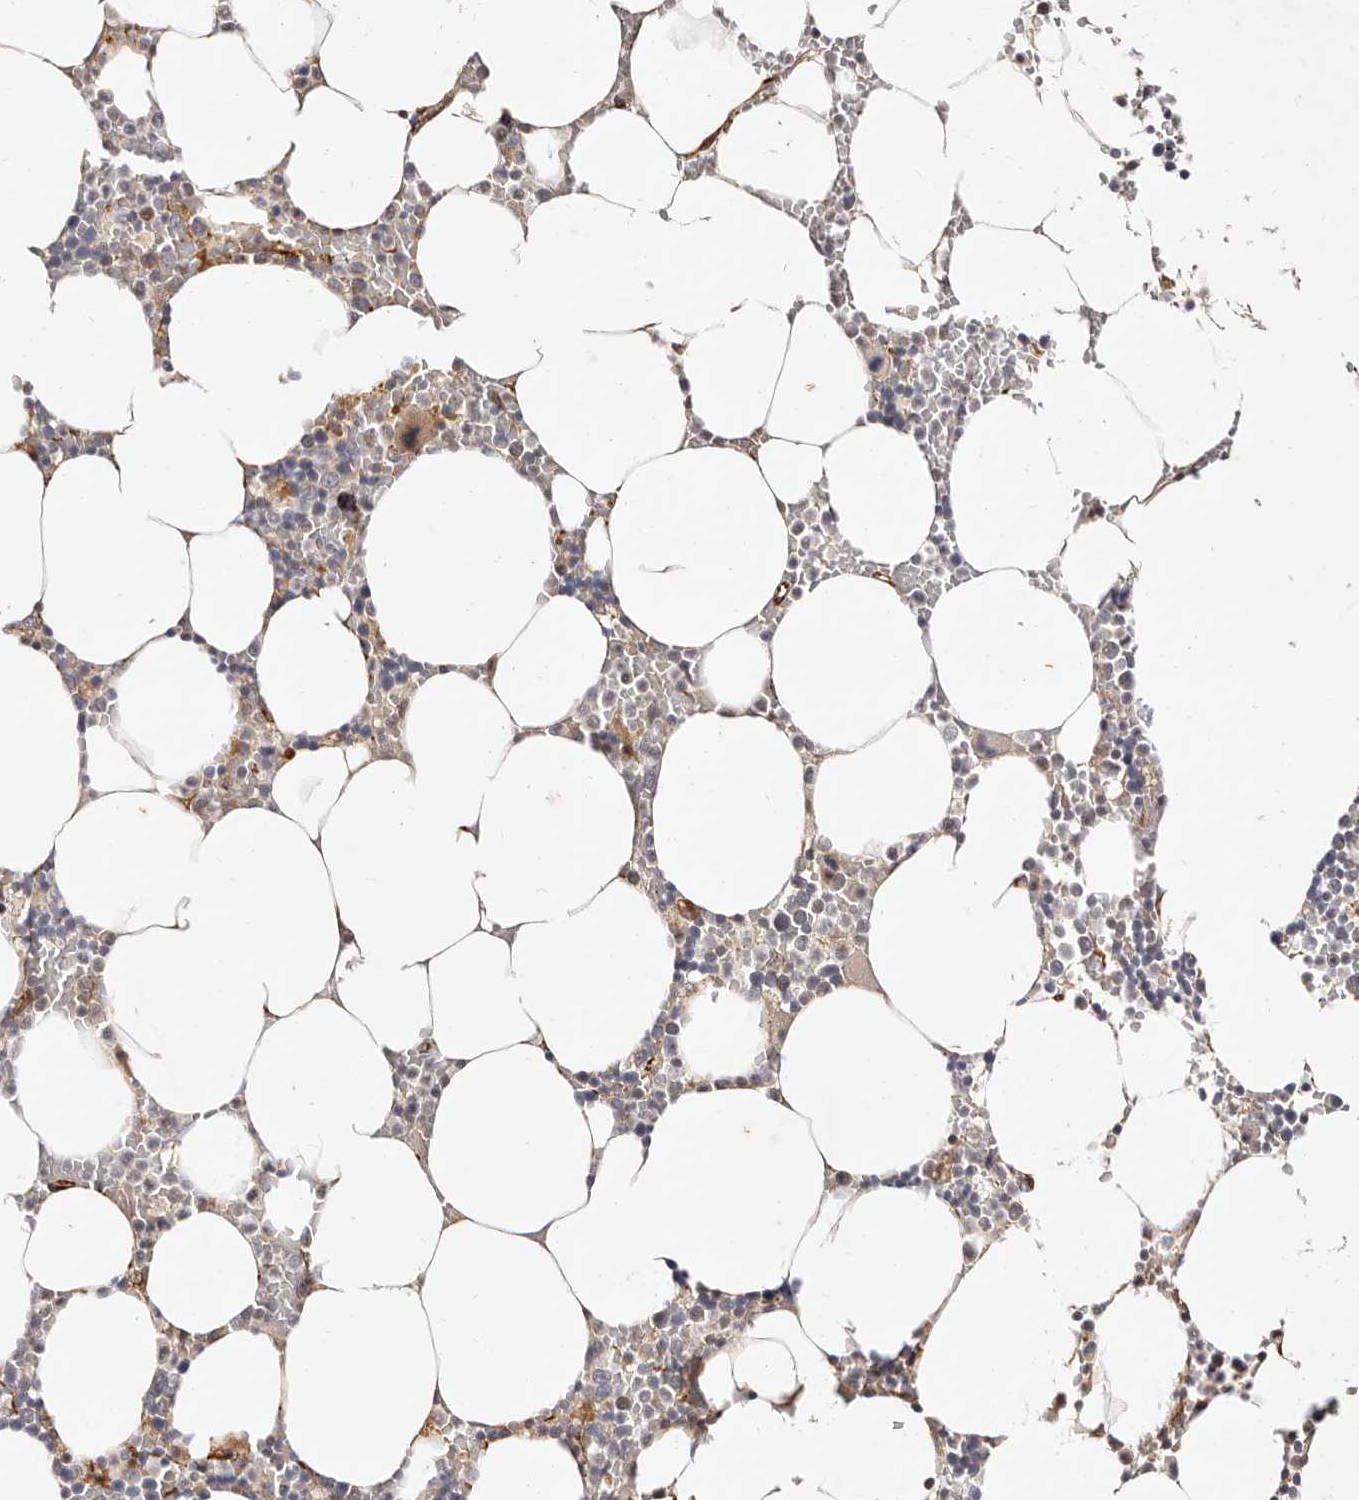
{"staining": {"intensity": "moderate", "quantity": "<25%", "location": "cytoplasmic/membranous"}, "tissue": "bone marrow", "cell_type": "Hematopoietic cells", "image_type": "normal", "snomed": [{"axis": "morphology", "description": "Normal tissue, NOS"}, {"axis": "topography", "description": "Bone marrow"}], "caption": "Immunohistochemistry (IHC) (DAB) staining of normal human bone marrow displays moderate cytoplasmic/membranous protein positivity in about <25% of hematopoietic cells.", "gene": "BCL2L15", "patient": {"sex": "male", "age": 70}}